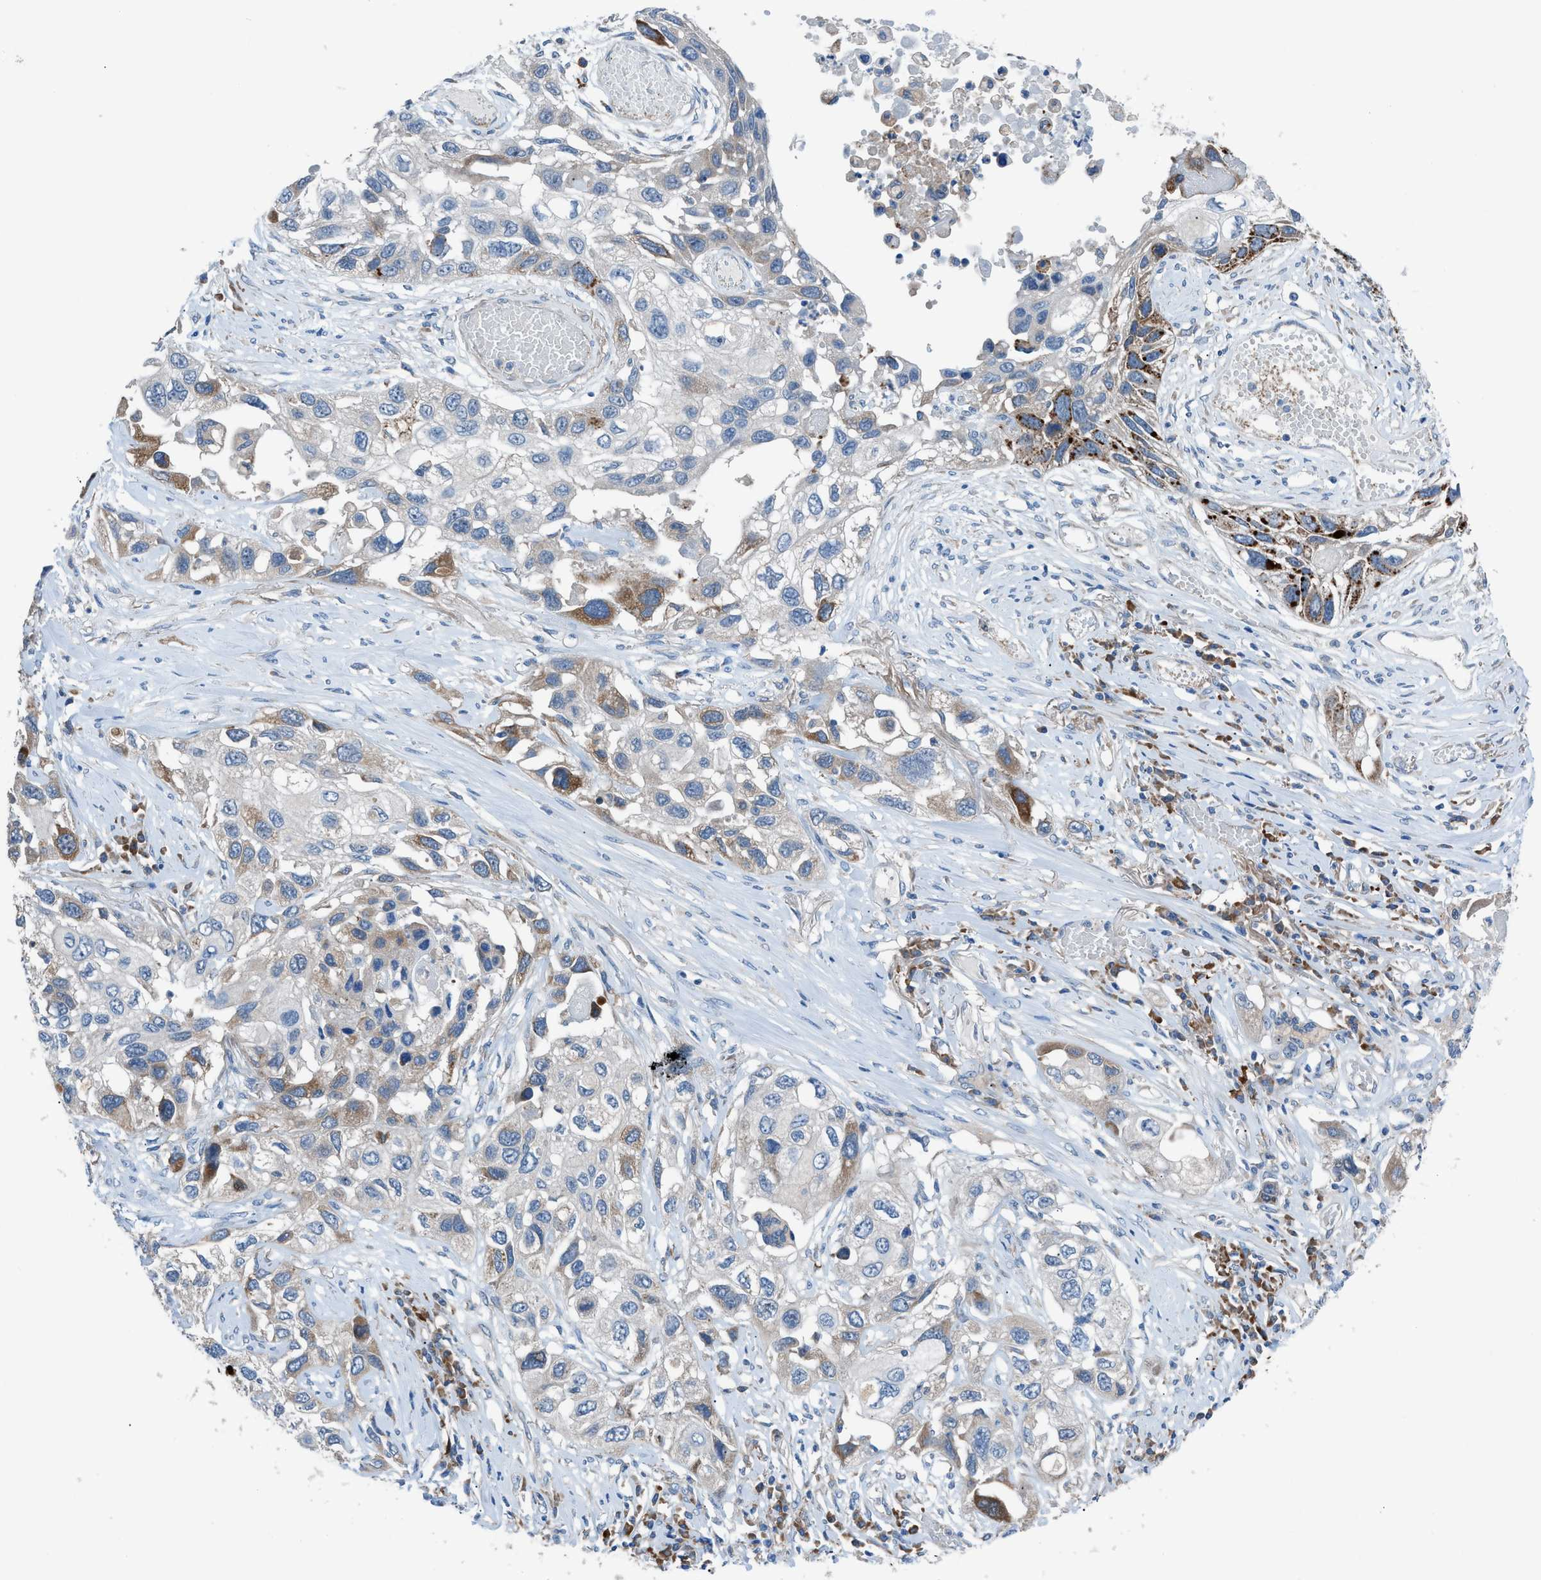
{"staining": {"intensity": "moderate", "quantity": "25%-75%", "location": "cytoplasmic/membranous"}, "tissue": "lung cancer", "cell_type": "Tumor cells", "image_type": "cancer", "snomed": [{"axis": "morphology", "description": "Squamous cell carcinoma, NOS"}, {"axis": "topography", "description": "Lung"}], "caption": "Lung cancer stained with a brown dye demonstrates moderate cytoplasmic/membranous positive positivity in about 25%-75% of tumor cells.", "gene": "HEG1", "patient": {"sex": "male", "age": 71}}